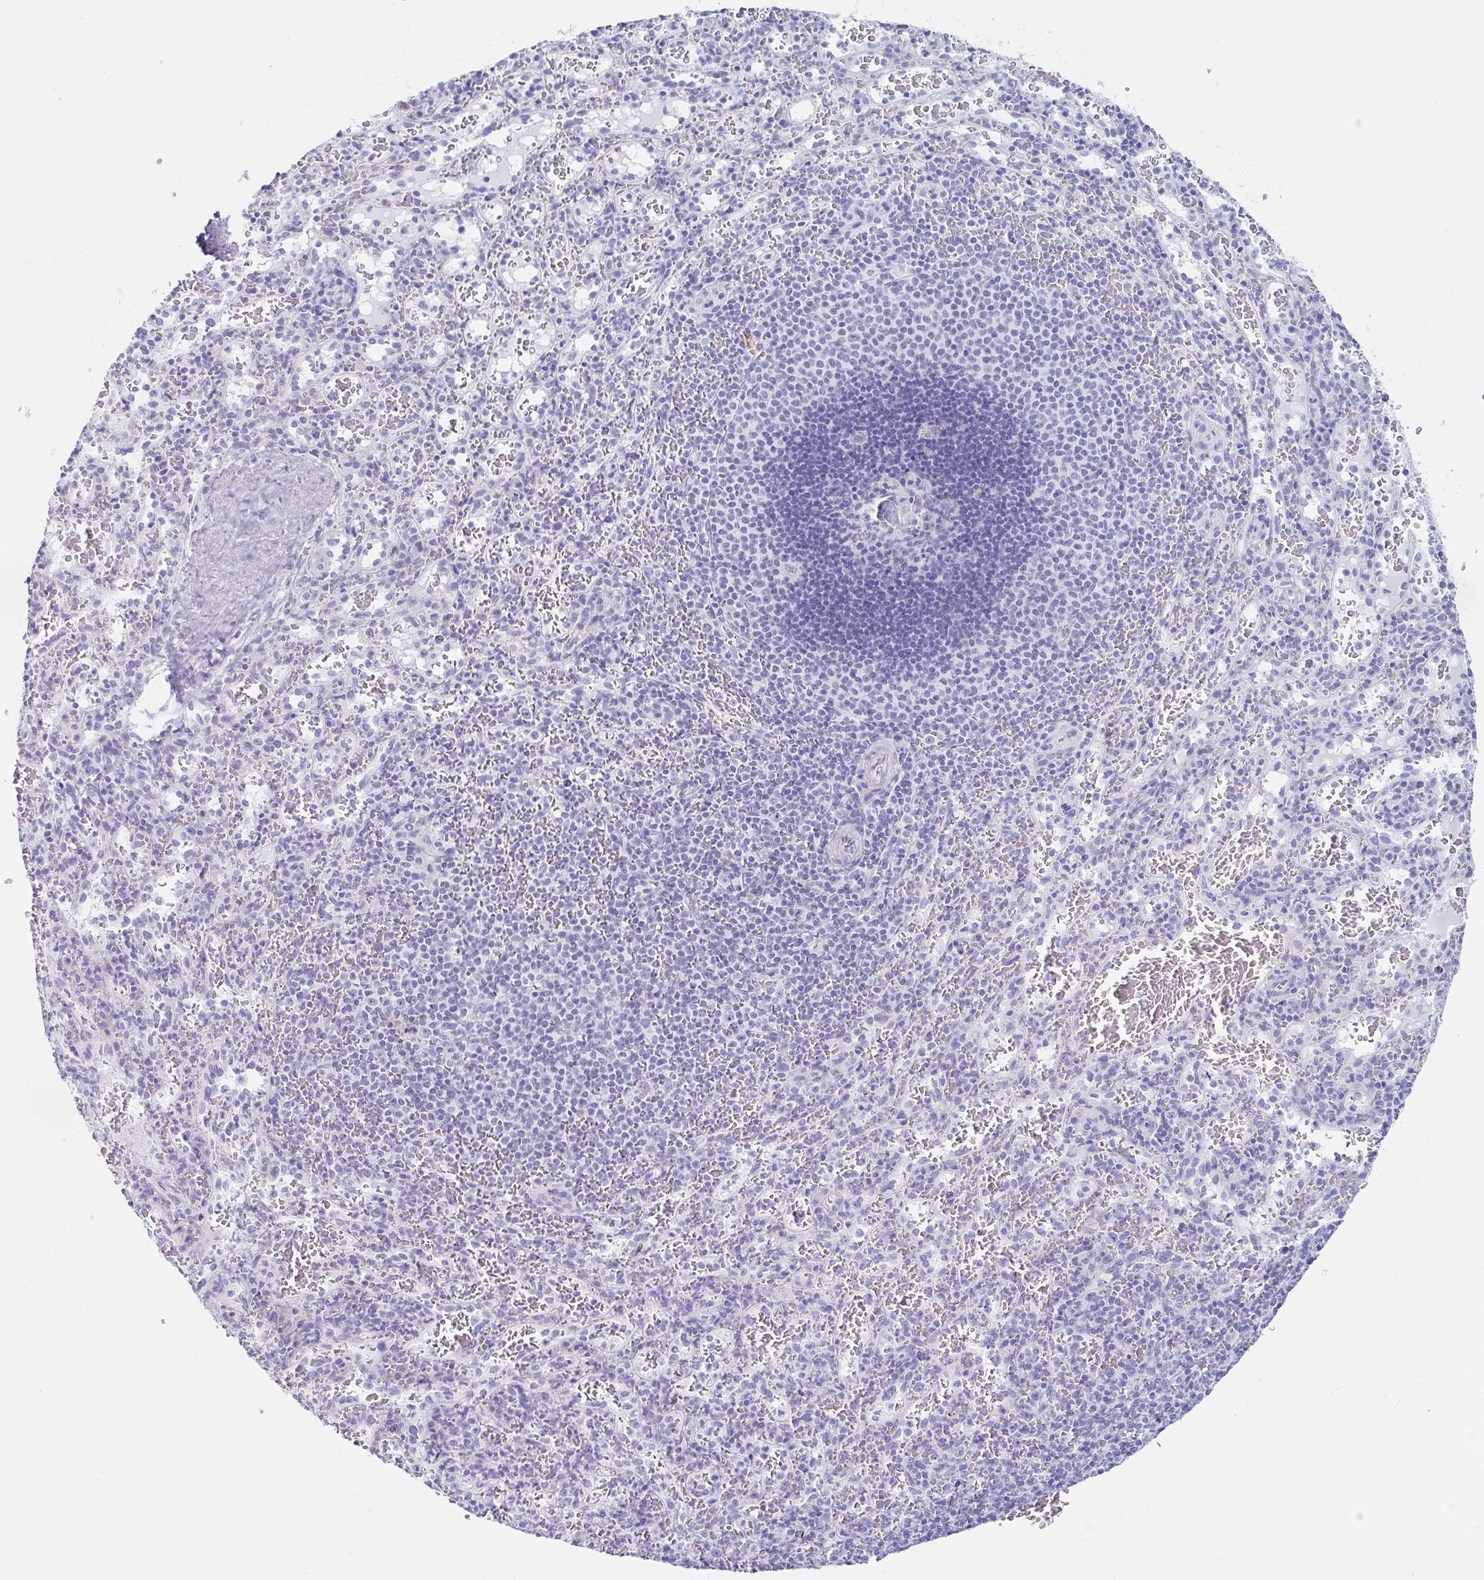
{"staining": {"intensity": "negative", "quantity": "none", "location": "none"}, "tissue": "spleen", "cell_type": "Cells in red pulp", "image_type": "normal", "snomed": [{"axis": "morphology", "description": "Normal tissue, NOS"}, {"axis": "topography", "description": "Spleen"}], "caption": "Photomicrograph shows no significant protein staining in cells in red pulp of normal spleen.", "gene": "C4orf17", "patient": {"sex": "male", "age": 57}}